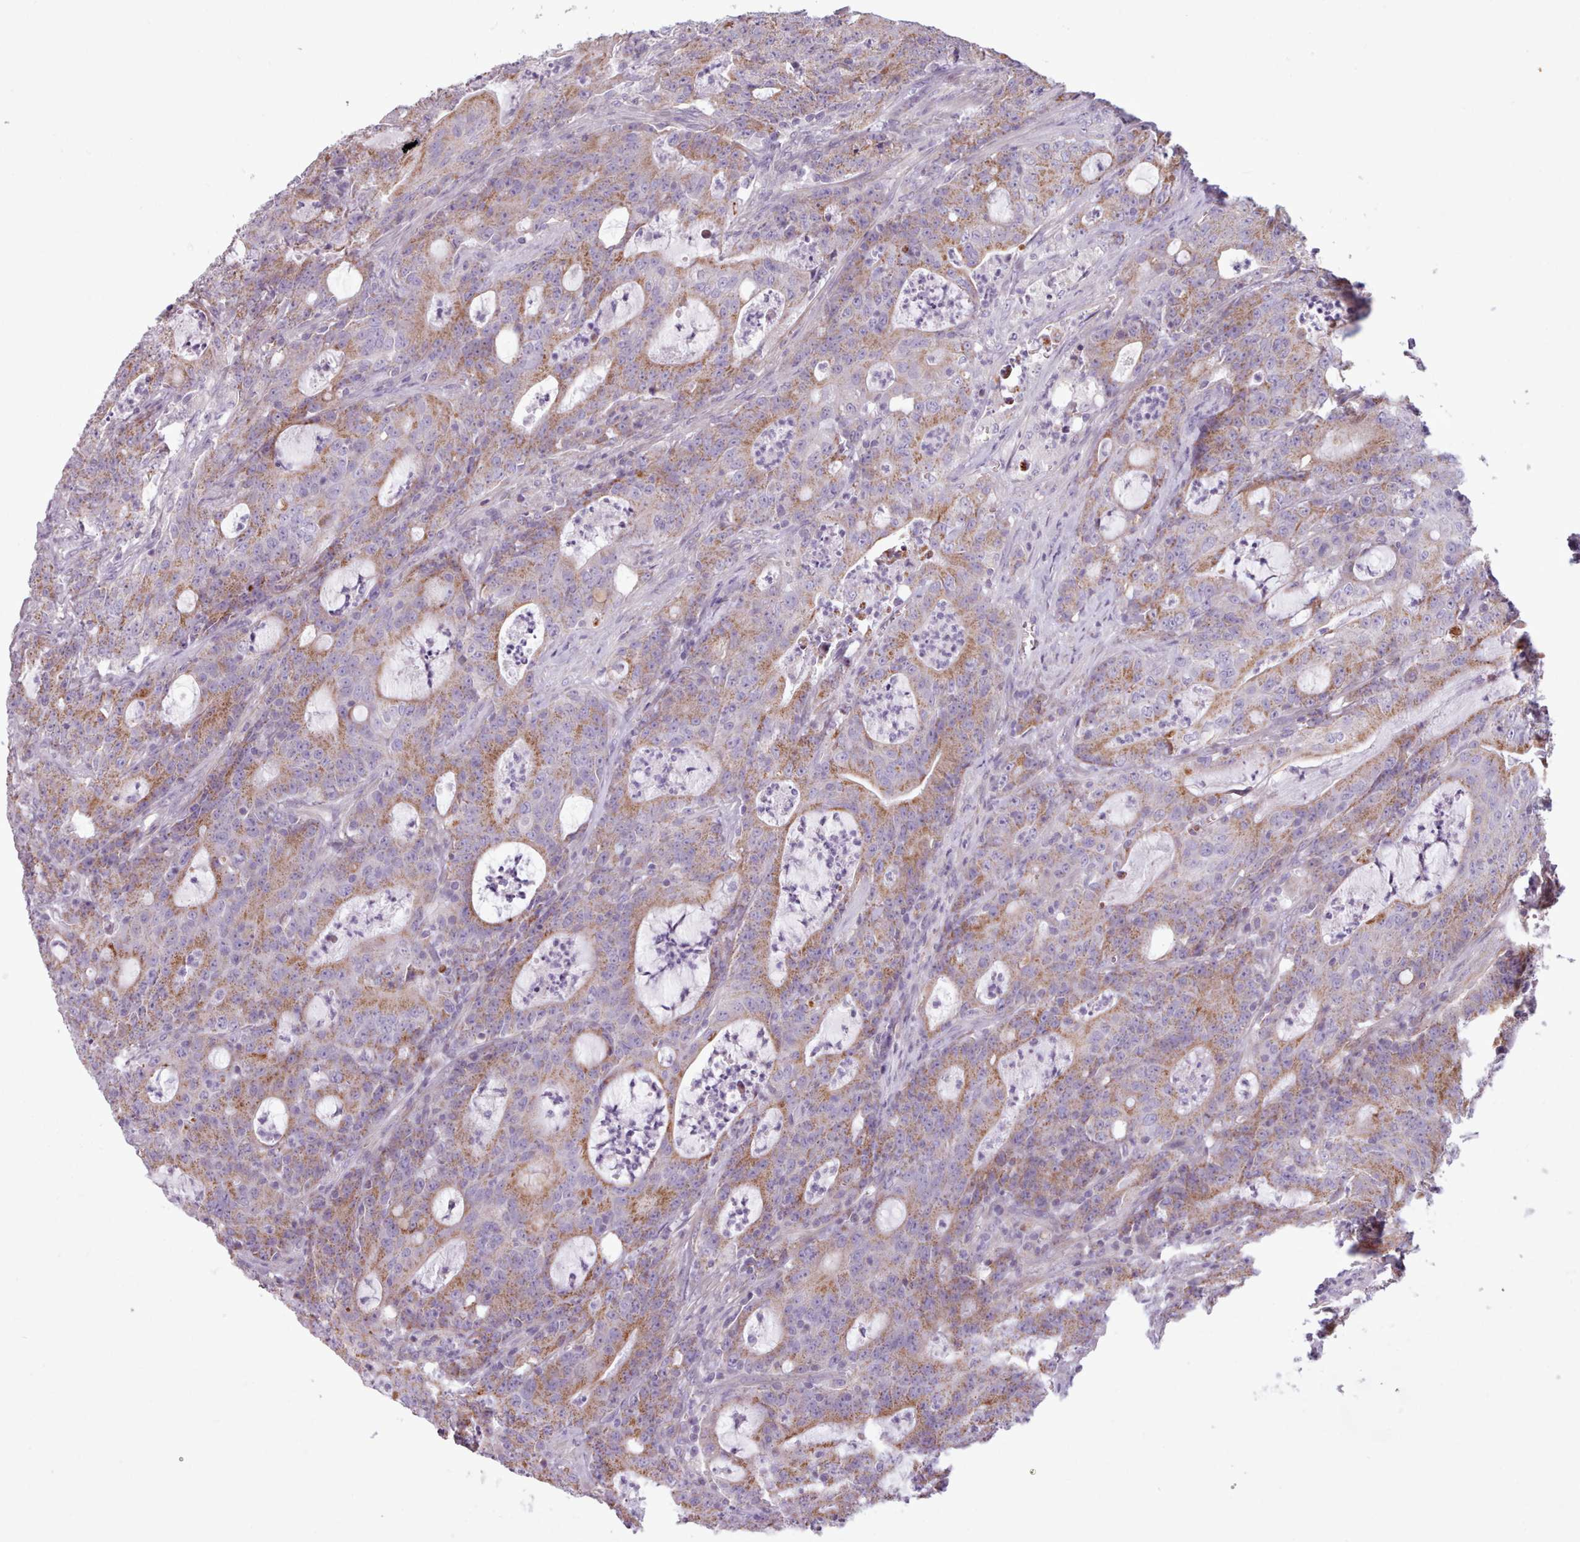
{"staining": {"intensity": "moderate", "quantity": "25%-75%", "location": "cytoplasmic/membranous"}, "tissue": "colorectal cancer", "cell_type": "Tumor cells", "image_type": "cancer", "snomed": [{"axis": "morphology", "description": "Adenocarcinoma, NOS"}, {"axis": "topography", "description": "Colon"}], "caption": "Immunohistochemical staining of colorectal cancer (adenocarcinoma) displays medium levels of moderate cytoplasmic/membranous protein staining in approximately 25%-75% of tumor cells.", "gene": "AVL9", "patient": {"sex": "male", "age": 83}}